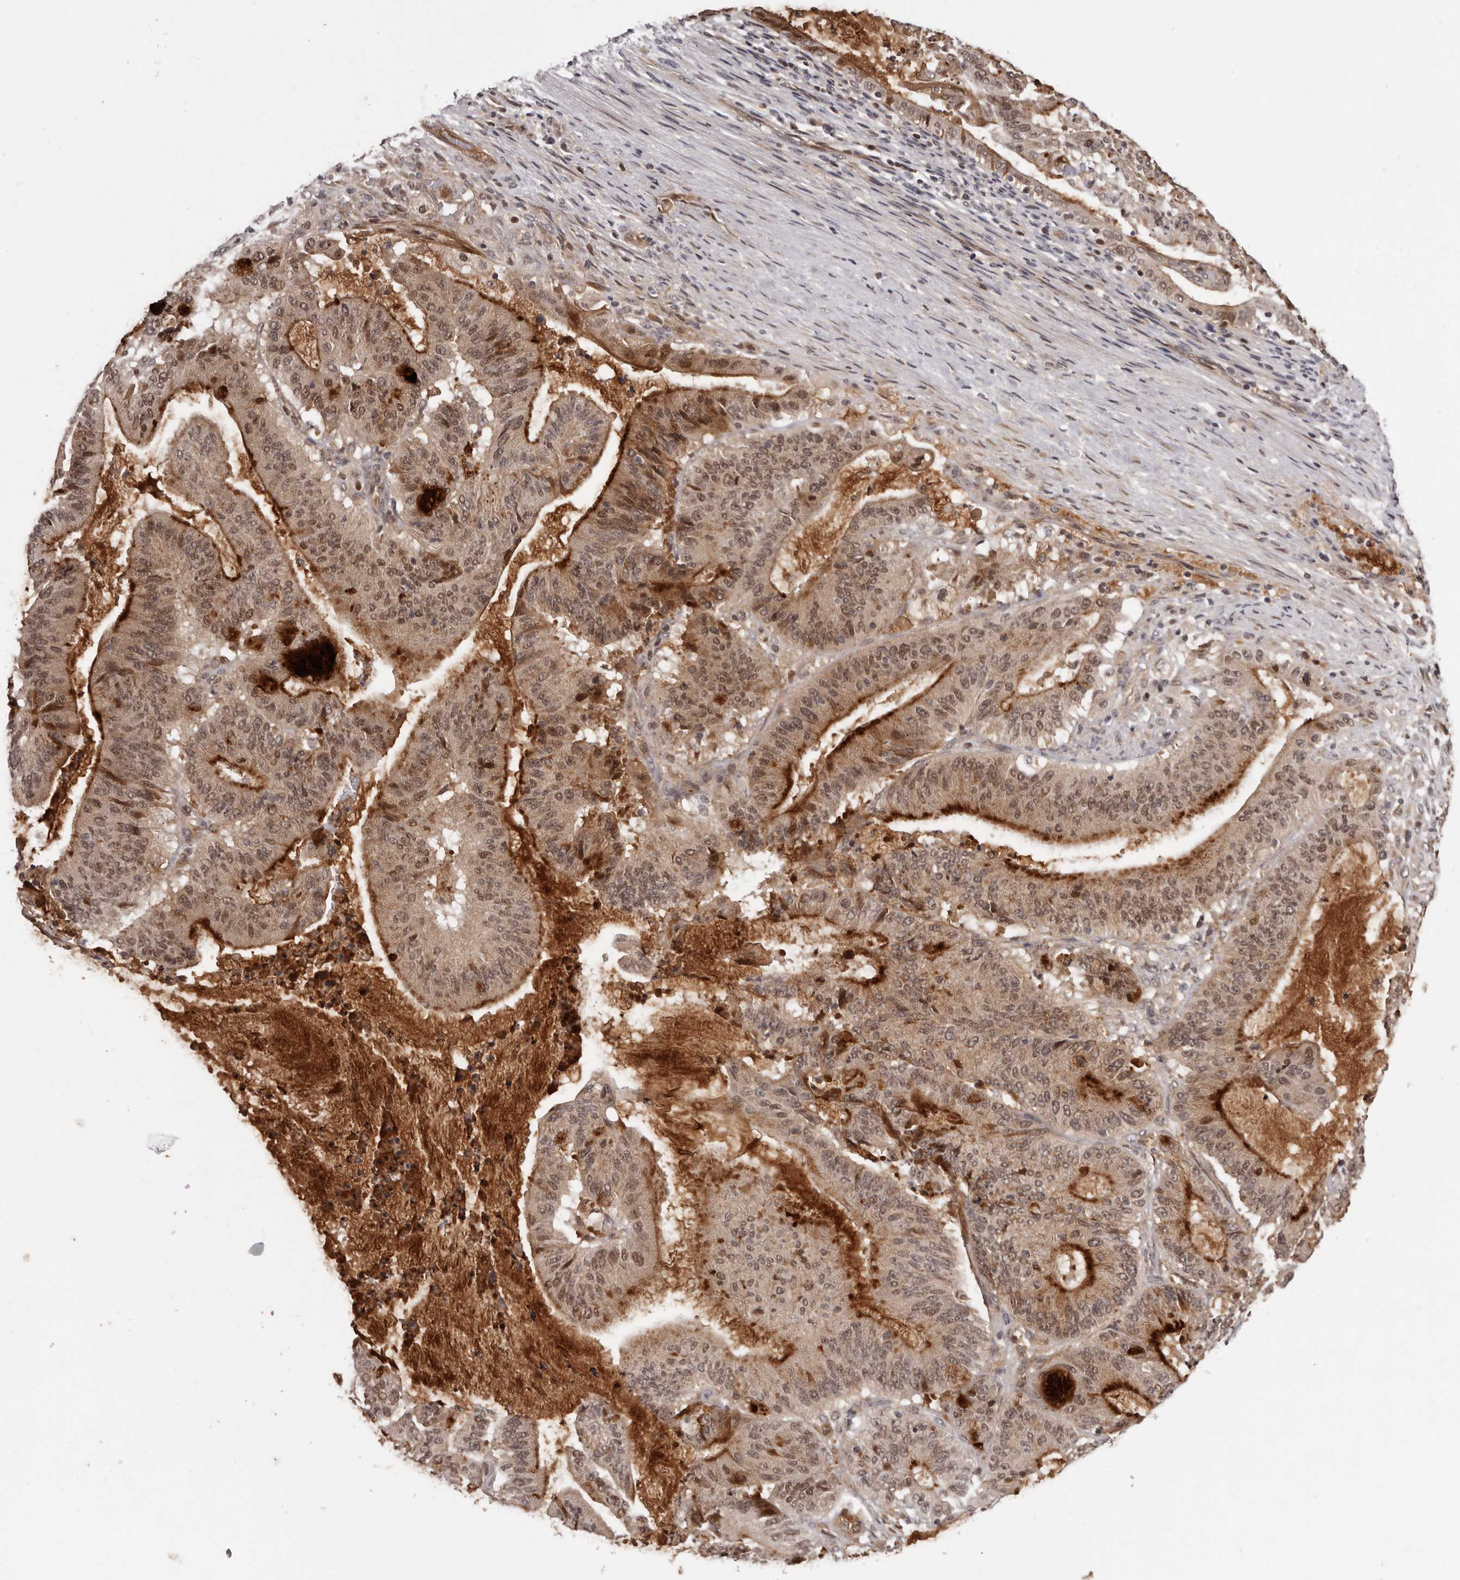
{"staining": {"intensity": "strong", "quantity": "25%-75%", "location": "cytoplasmic/membranous,nuclear"}, "tissue": "liver cancer", "cell_type": "Tumor cells", "image_type": "cancer", "snomed": [{"axis": "morphology", "description": "Normal tissue, NOS"}, {"axis": "morphology", "description": "Cholangiocarcinoma"}, {"axis": "topography", "description": "Liver"}, {"axis": "topography", "description": "Peripheral nerve tissue"}], "caption": "The immunohistochemical stain shows strong cytoplasmic/membranous and nuclear positivity in tumor cells of cholangiocarcinoma (liver) tissue.", "gene": "TBX5", "patient": {"sex": "female", "age": 73}}